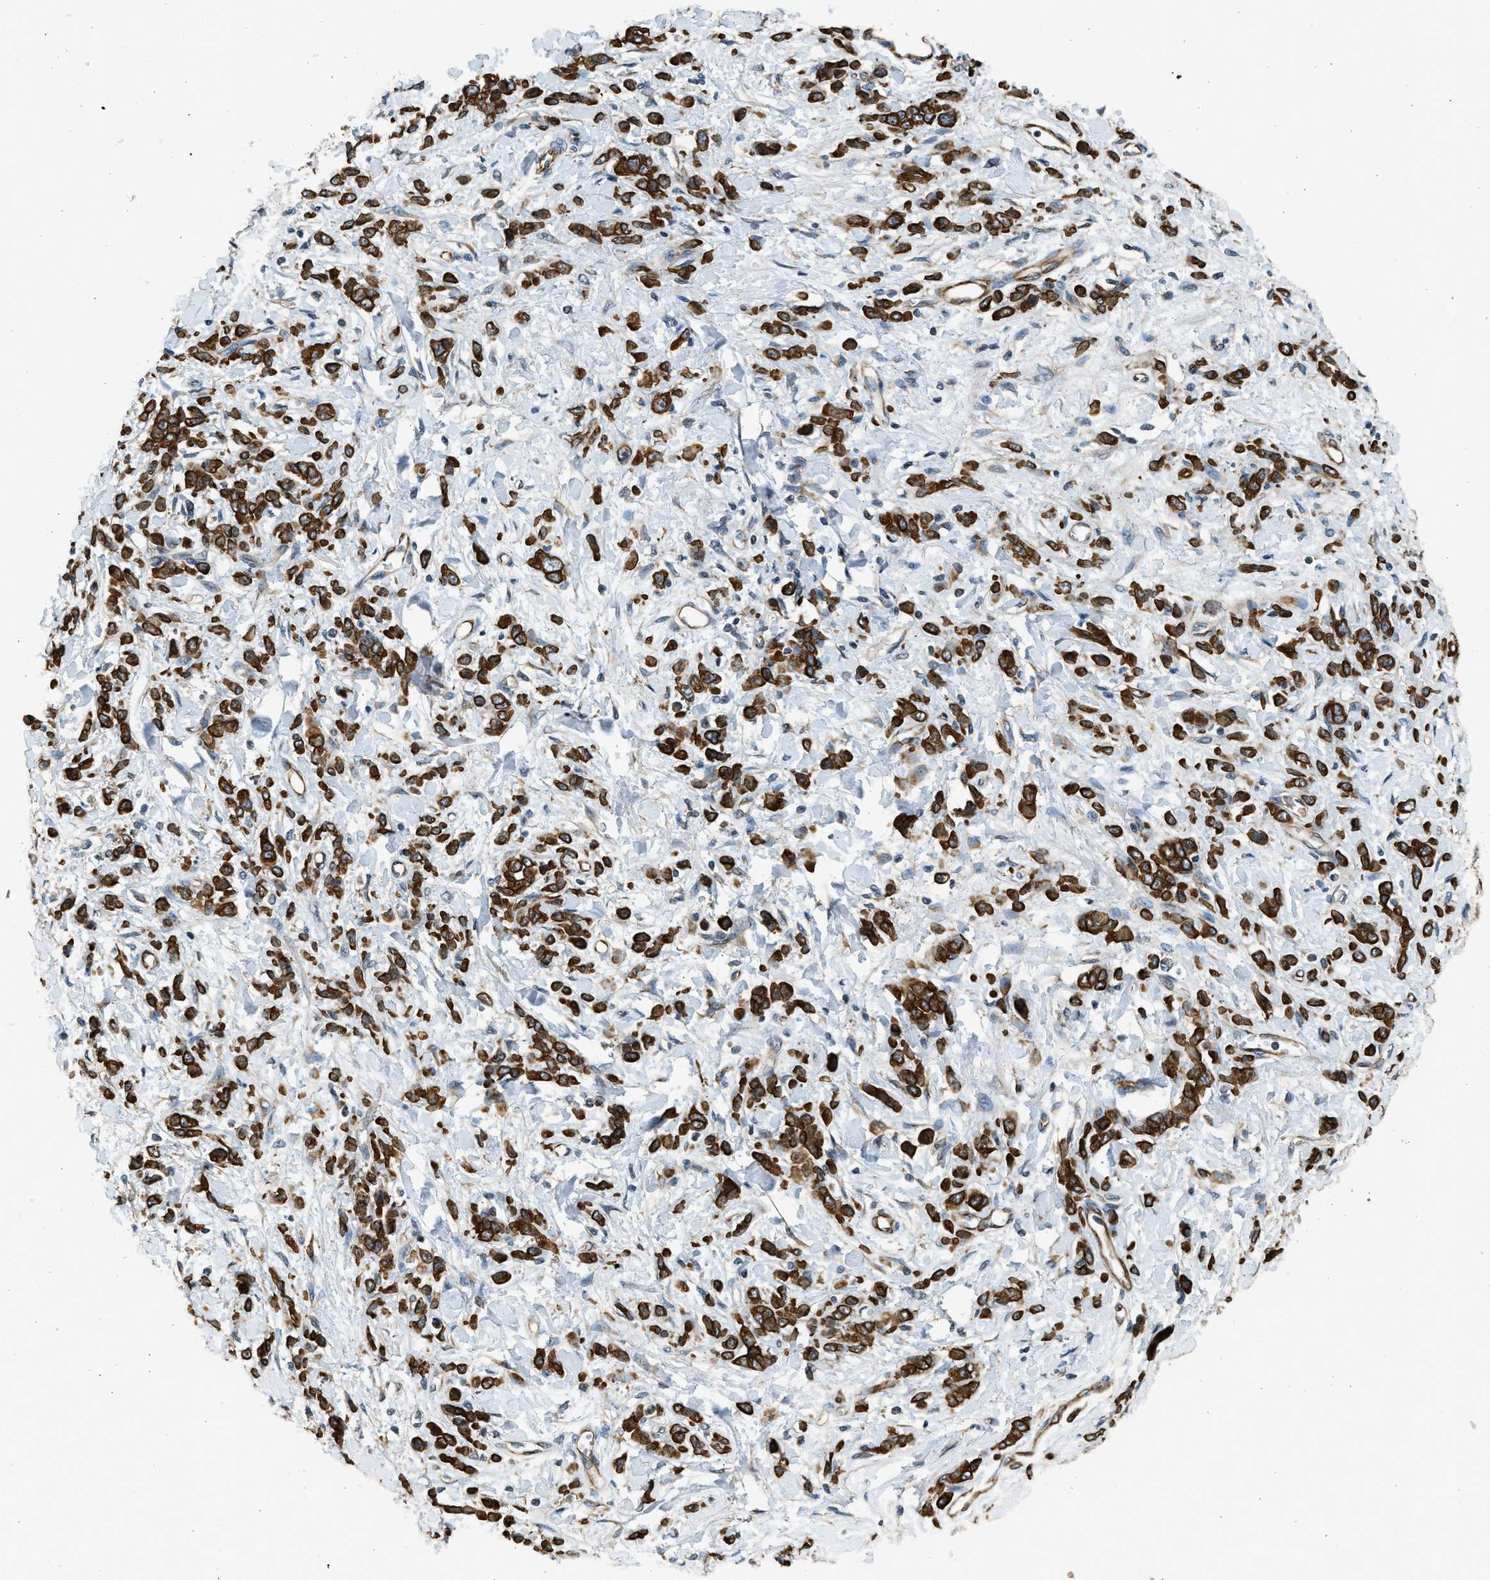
{"staining": {"intensity": "strong", "quantity": ">75%", "location": "cytoplasmic/membranous"}, "tissue": "stomach cancer", "cell_type": "Tumor cells", "image_type": "cancer", "snomed": [{"axis": "morphology", "description": "Normal tissue, NOS"}, {"axis": "morphology", "description": "Adenocarcinoma, NOS"}, {"axis": "topography", "description": "Stomach"}], "caption": "Protein staining displays strong cytoplasmic/membranous positivity in approximately >75% of tumor cells in stomach cancer (adenocarcinoma).", "gene": "PCLO", "patient": {"sex": "male", "age": 82}}